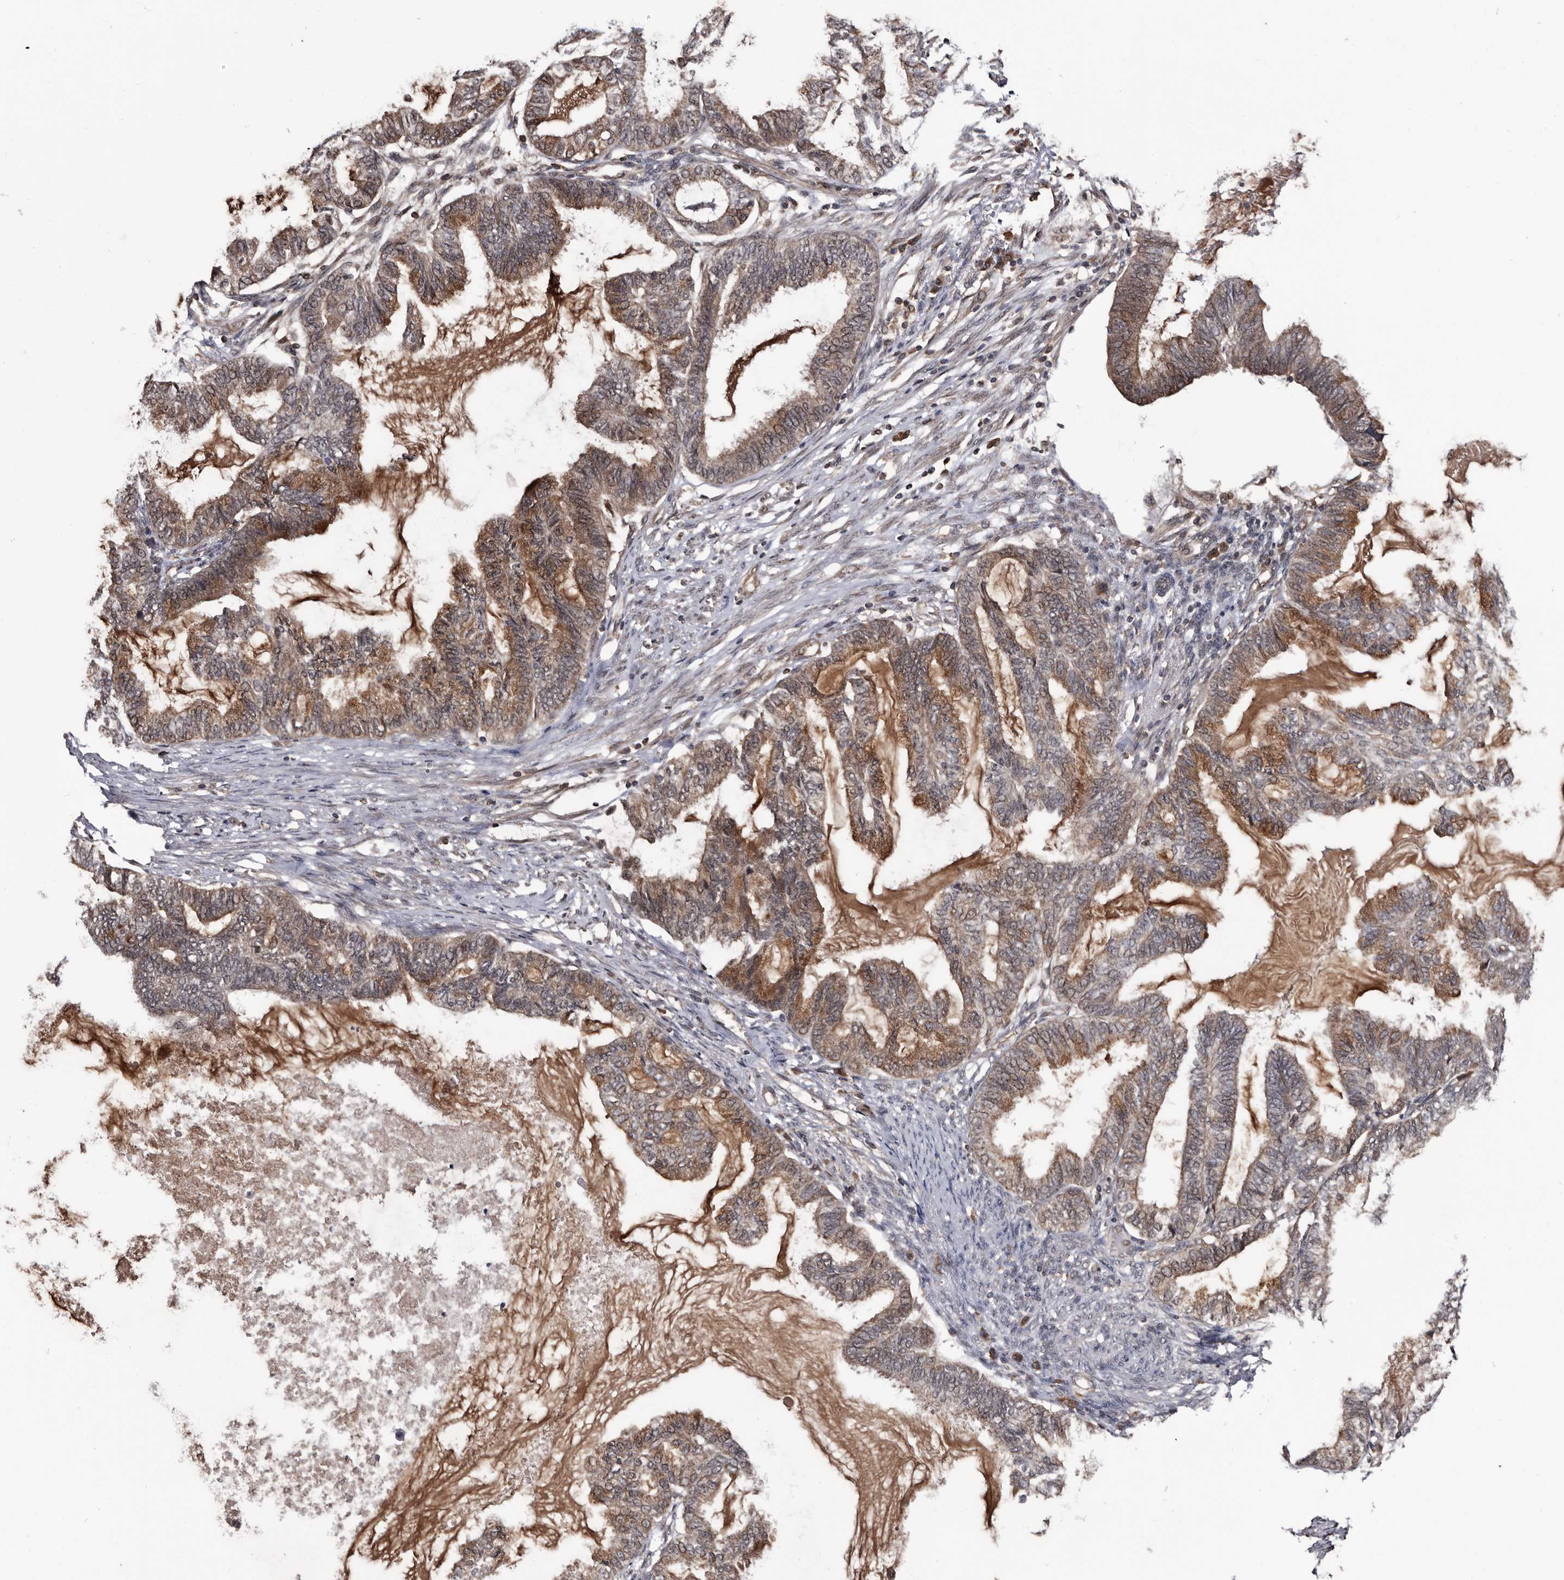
{"staining": {"intensity": "moderate", "quantity": ">75%", "location": "cytoplasmic/membranous"}, "tissue": "endometrial cancer", "cell_type": "Tumor cells", "image_type": "cancer", "snomed": [{"axis": "morphology", "description": "Adenocarcinoma, NOS"}, {"axis": "topography", "description": "Endometrium"}], "caption": "Immunohistochemistry photomicrograph of neoplastic tissue: endometrial cancer (adenocarcinoma) stained using immunohistochemistry reveals medium levels of moderate protein expression localized specifically in the cytoplasmic/membranous of tumor cells, appearing as a cytoplasmic/membranous brown color.", "gene": "TTI2", "patient": {"sex": "female", "age": 86}}